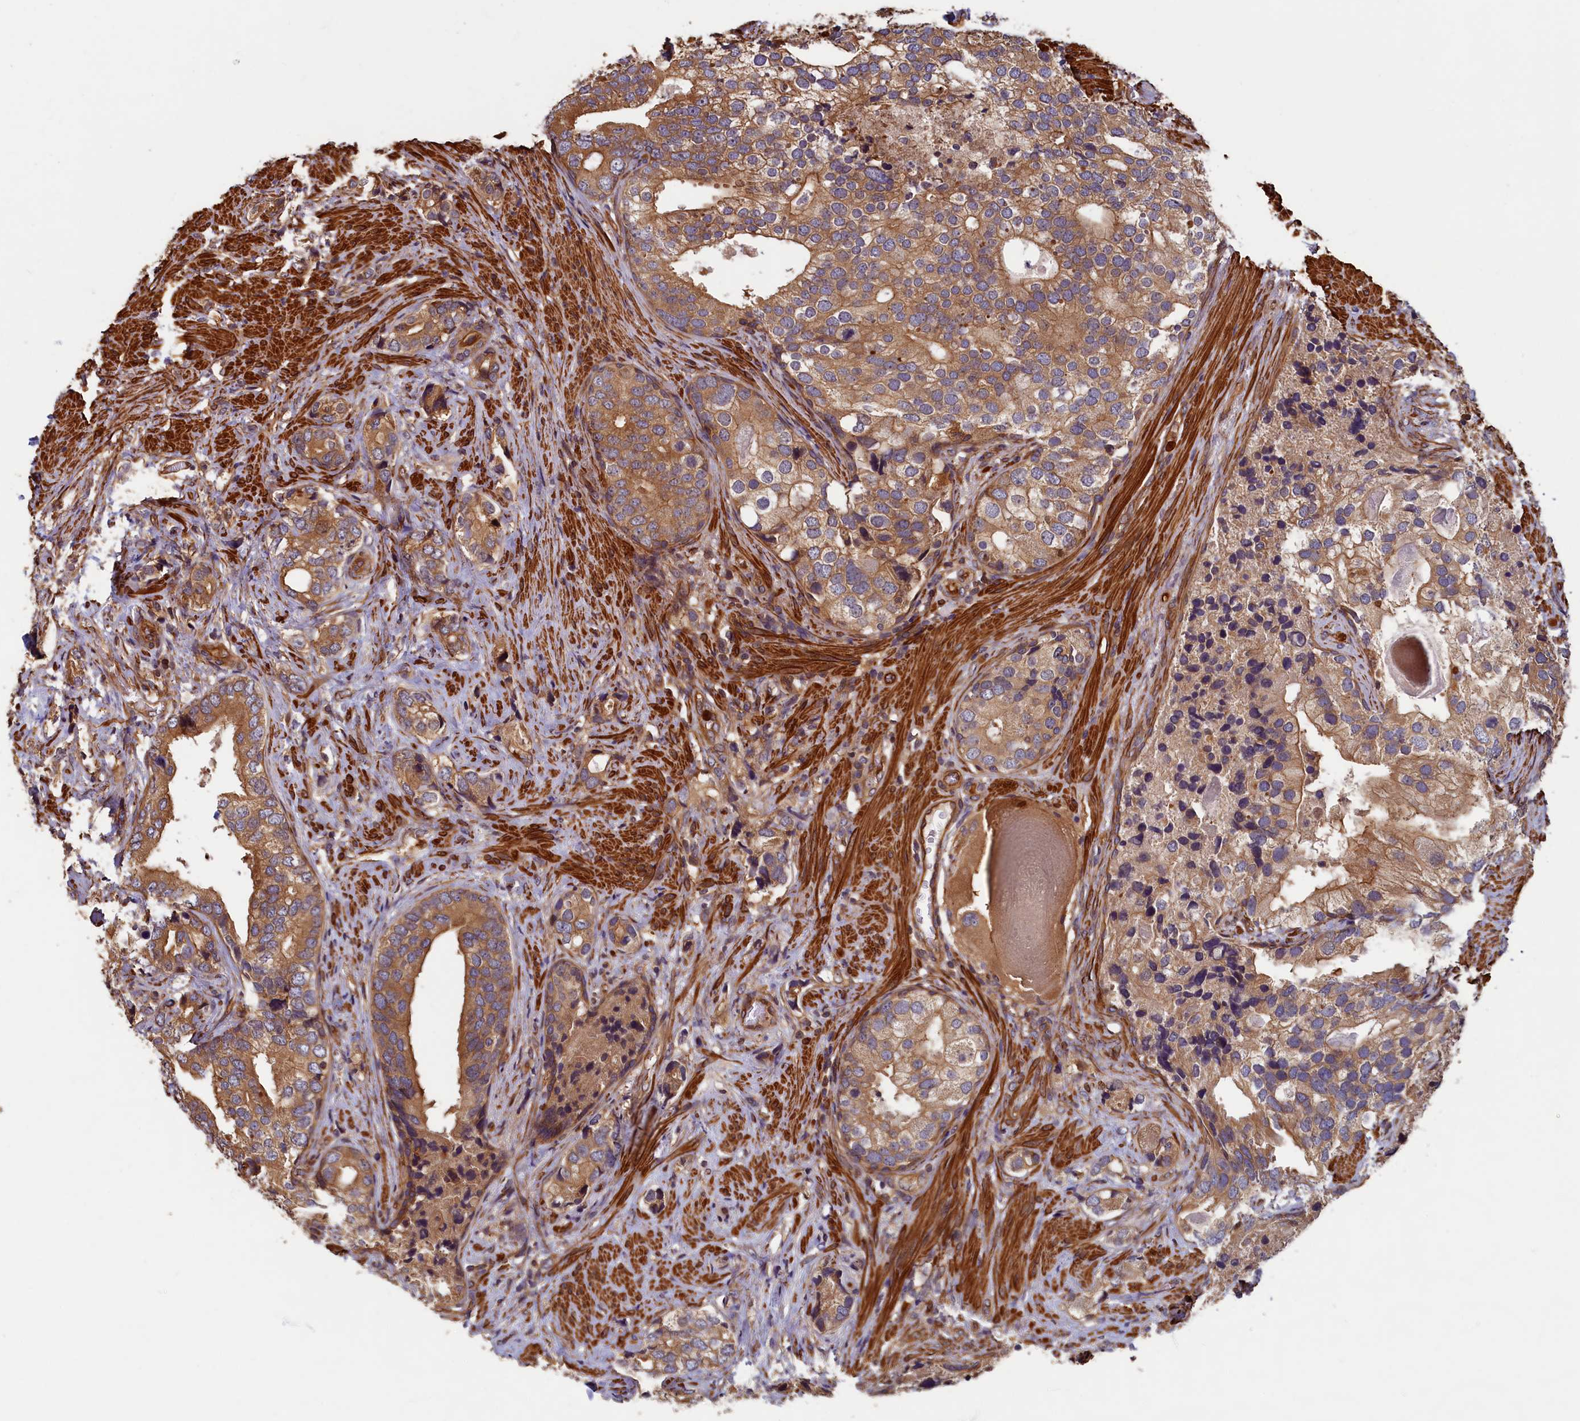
{"staining": {"intensity": "moderate", "quantity": ">75%", "location": "cytoplasmic/membranous"}, "tissue": "prostate cancer", "cell_type": "Tumor cells", "image_type": "cancer", "snomed": [{"axis": "morphology", "description": "Adenocarcinoma, High grade"}, {"axis": "topography", "description": "Prostate"}], "caption": "A brown stain labels moderate cytoplasmic/membranous expression of a protein in human prostate adenocarcinoma (high-grade) tumor cells.", "gene": "CCDC102B", "patient": {"sex": "male", "age": 75}}